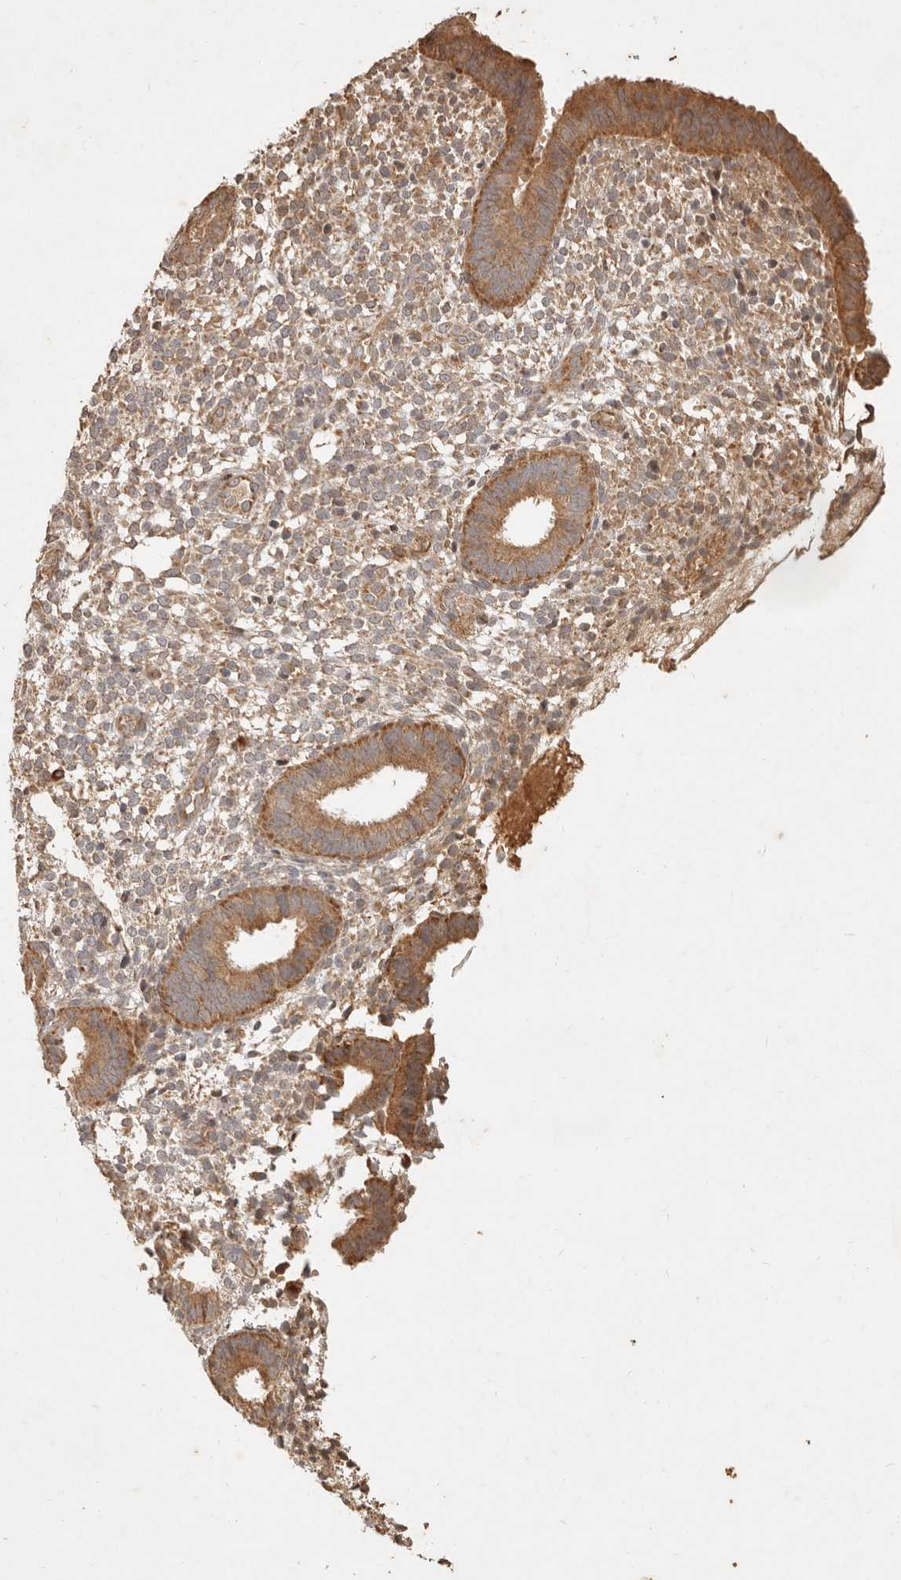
{"staining": {"intensity": "moderate", "quantity": "25%-75%", "location": "cytoplasmic/membranous"}, "tissue": "endometrium", "cell_type": "Cells in endometrial stroma", "image_type": "normal", "snomed": [{"axis": "morphology", "description": "Normal tissue, NOS"}, {"axis": "topography", "description": "Endometrium"}], "caption": "High-power microscopy captured an immunohistochemistry (IHC) photomicrograph of unremarkable endometrium, revealing moderate cytoplasmic/membranous positivity in about 25%-75% of cells in endometrial stroma. (DAB (3,3'-diaminobenzidine) = brown stain, brightfield microscopy at high magnification).", "gene": "CLEC4C", "patient": {"sex": "female", "age": 46}}